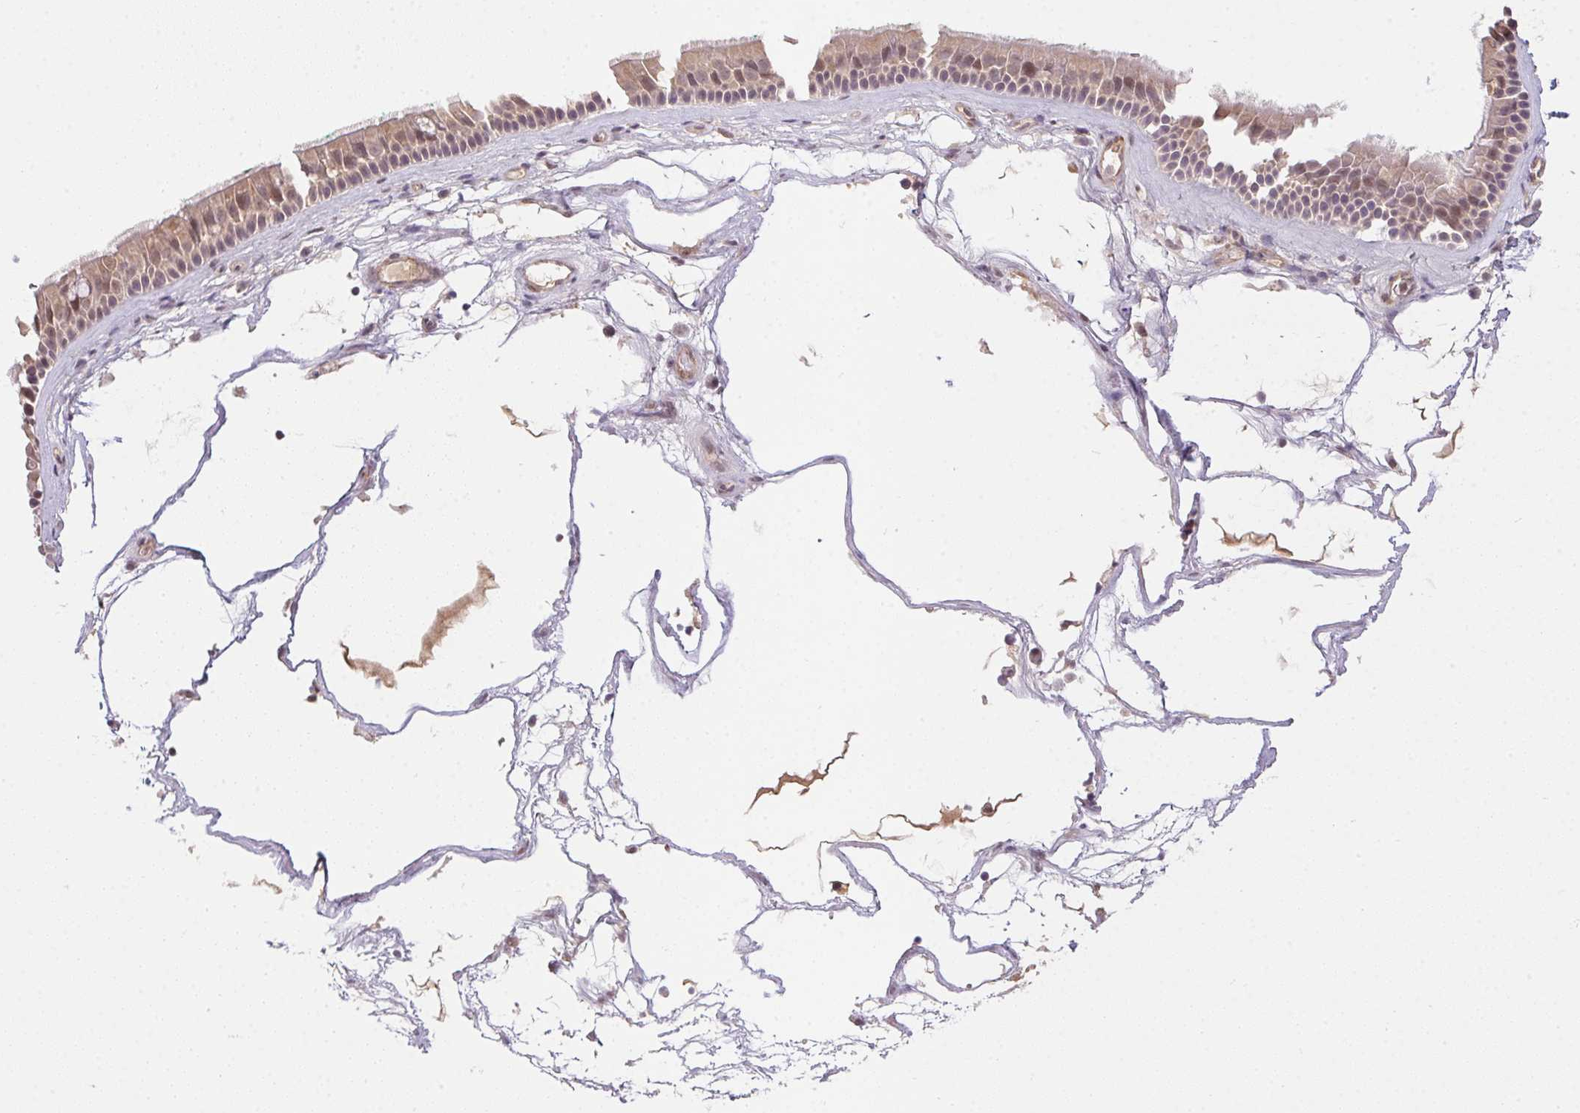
{"staining": {"intensity": "weak", "quantity": ">75%", "location": "cytoplasmic/membranous,nuclear"}, "tissue": "nasopharynx", "cell_type": "Respiratory epithelial cells", "image_type": "normal", "snomed": [{"axis": "morphology", "description": "Normal tissue, NOS"}, {"axis": "topography", "description": "Nasopharynx"}], "caption": "A high-resolution image shows immunohistochemistry staining of normal nasopharynx, which reveals weak cytoplasmic/membranous,nuclear expression in about >75% of respiratory epithelial cells. (DAB (3,3'-diaminobenzidine) IHC, brown staining for protein, blue staining for nuclei).", "gene": "CFAP92", "patient": {"sex": "male", "age": 68}}